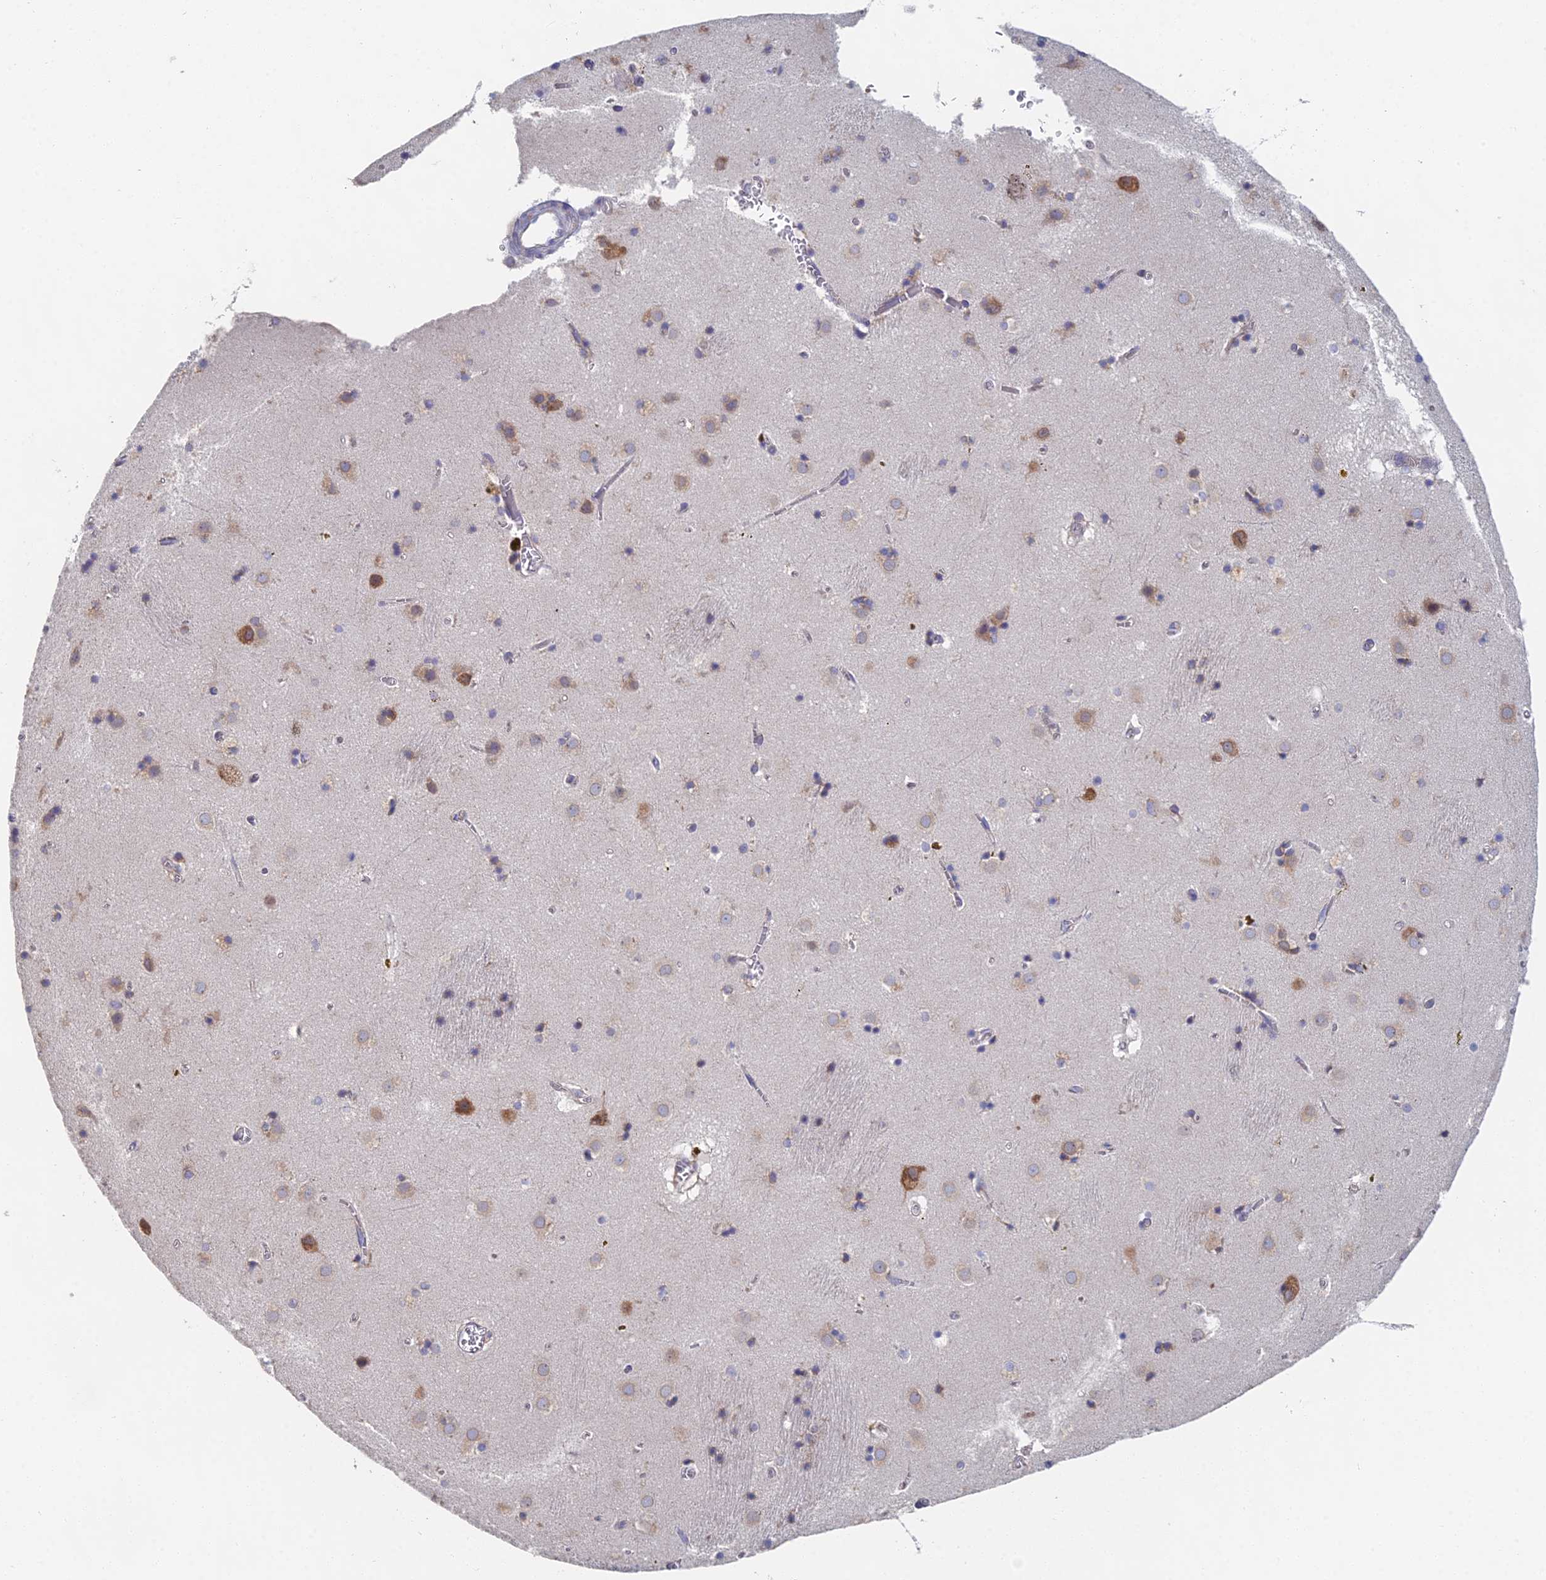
{"staining": {"intensity": "weak", "quantity": "<25%", "location": "cytoplasmic/membranous"}, "tissue": "caudate", "cell_type": "Glial cells", "image_type": "normal", "snomed": [{"axis": "morphology", "description": "Normal tissue, NOS"}, {"axis": "topography", "description": "Lateral ventricle wall"}], "caption": "Image shows no protein expression in glial cells of normal caudate.", "gene": "ELOF1", "patient": {"sex": "male", "age": 70}}